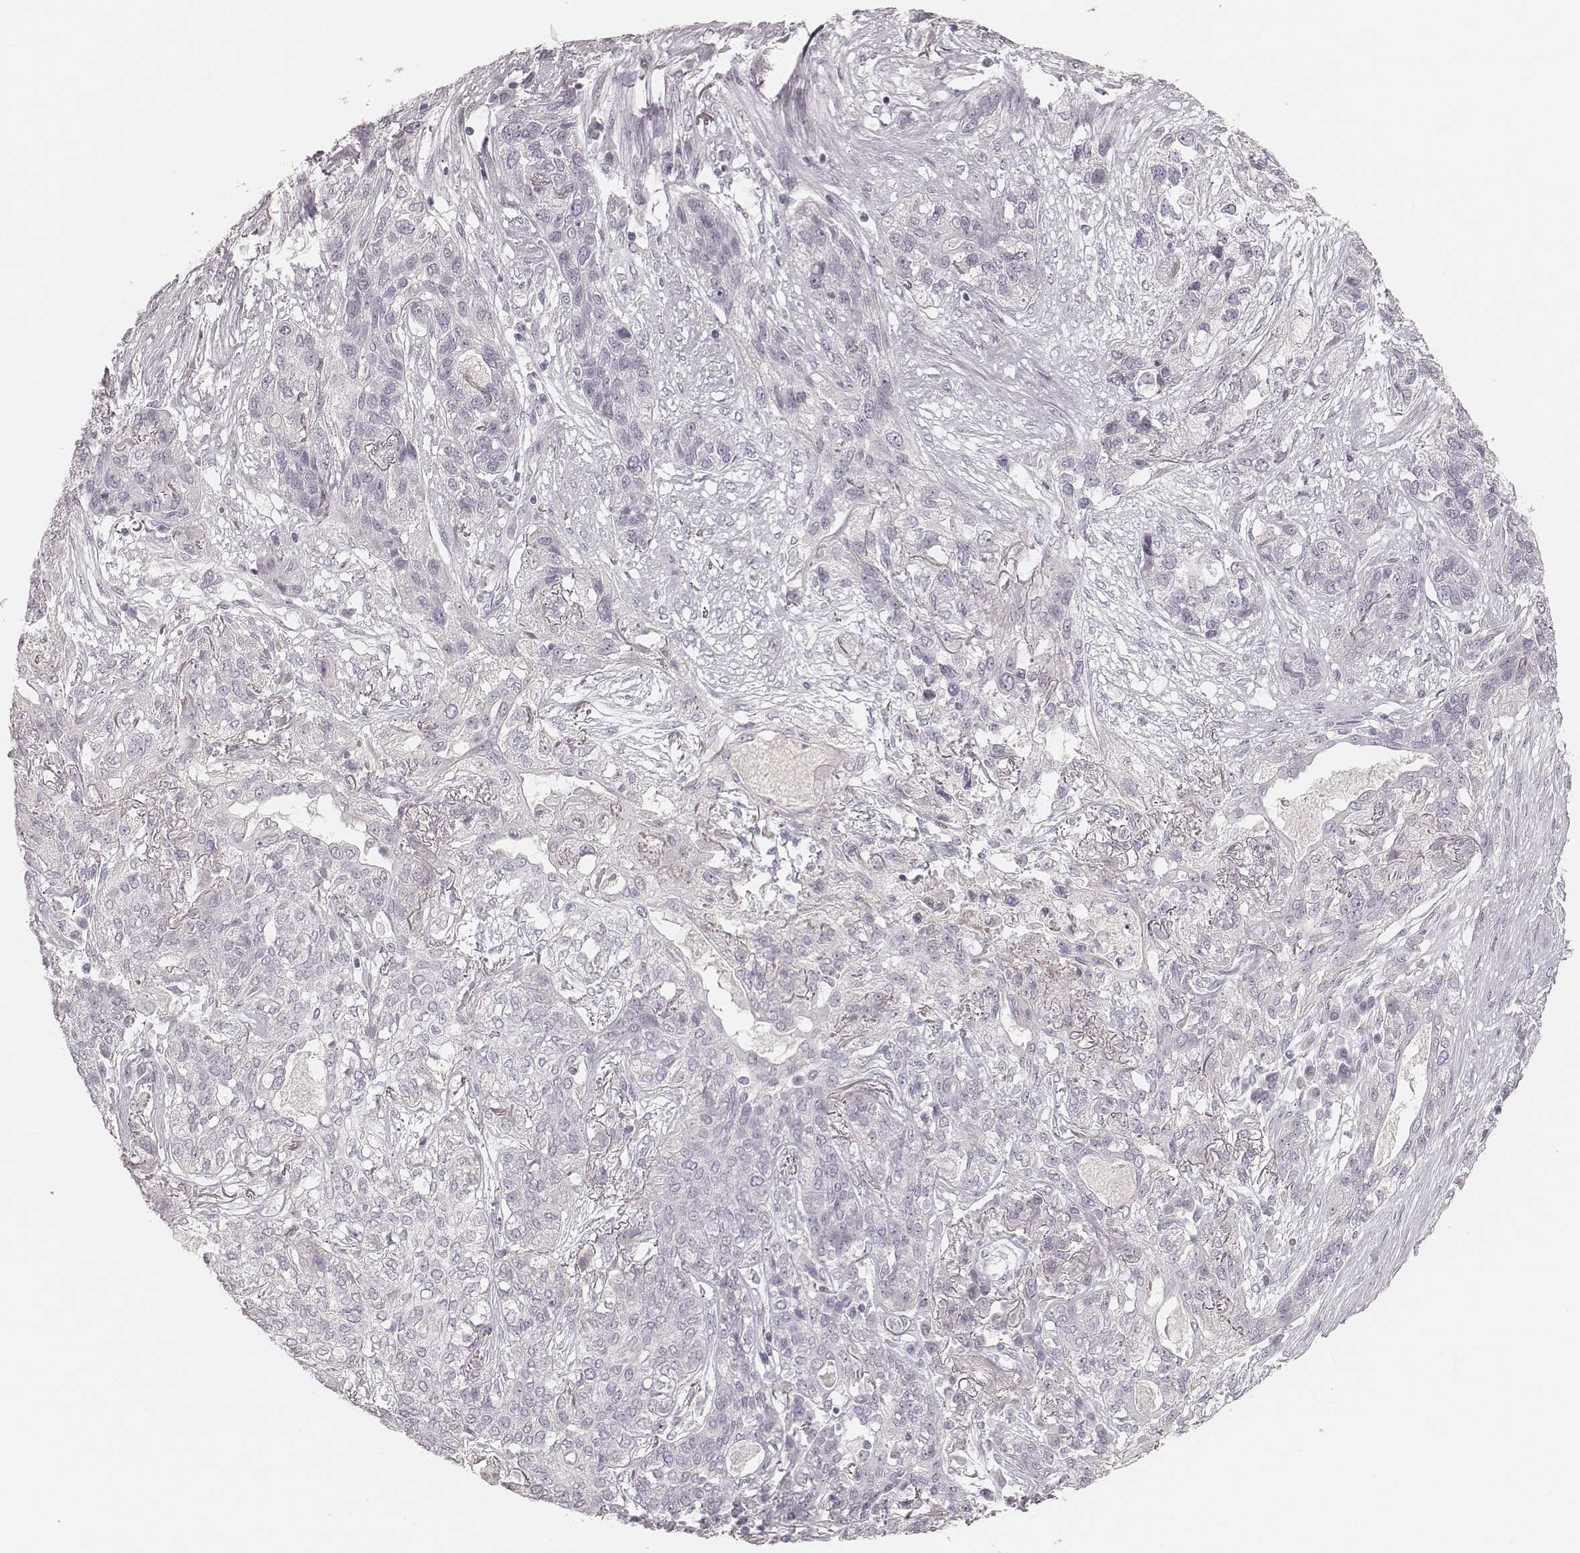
{"staining": {"intensity": "negative", "quantity": "none", "location": "none"}, "tissue": "lung cancer", "cell_type": "Tumor cells", "image_type": "cancer", "snomed": [{"axis": "morphology", "description": "Squamous cell carcinoma, NOS"}, {"axis": "topography", "description": "Lung"}], "caption": "Immunohistochemical staining of lung cancer (squamous cell carcinoma) reveals no significant positivity in tumor cells. (IHC, brightfield microscopy, high magnification).", "gene": "SPATA24", "patient": {"sex": "female", "age": 70}}